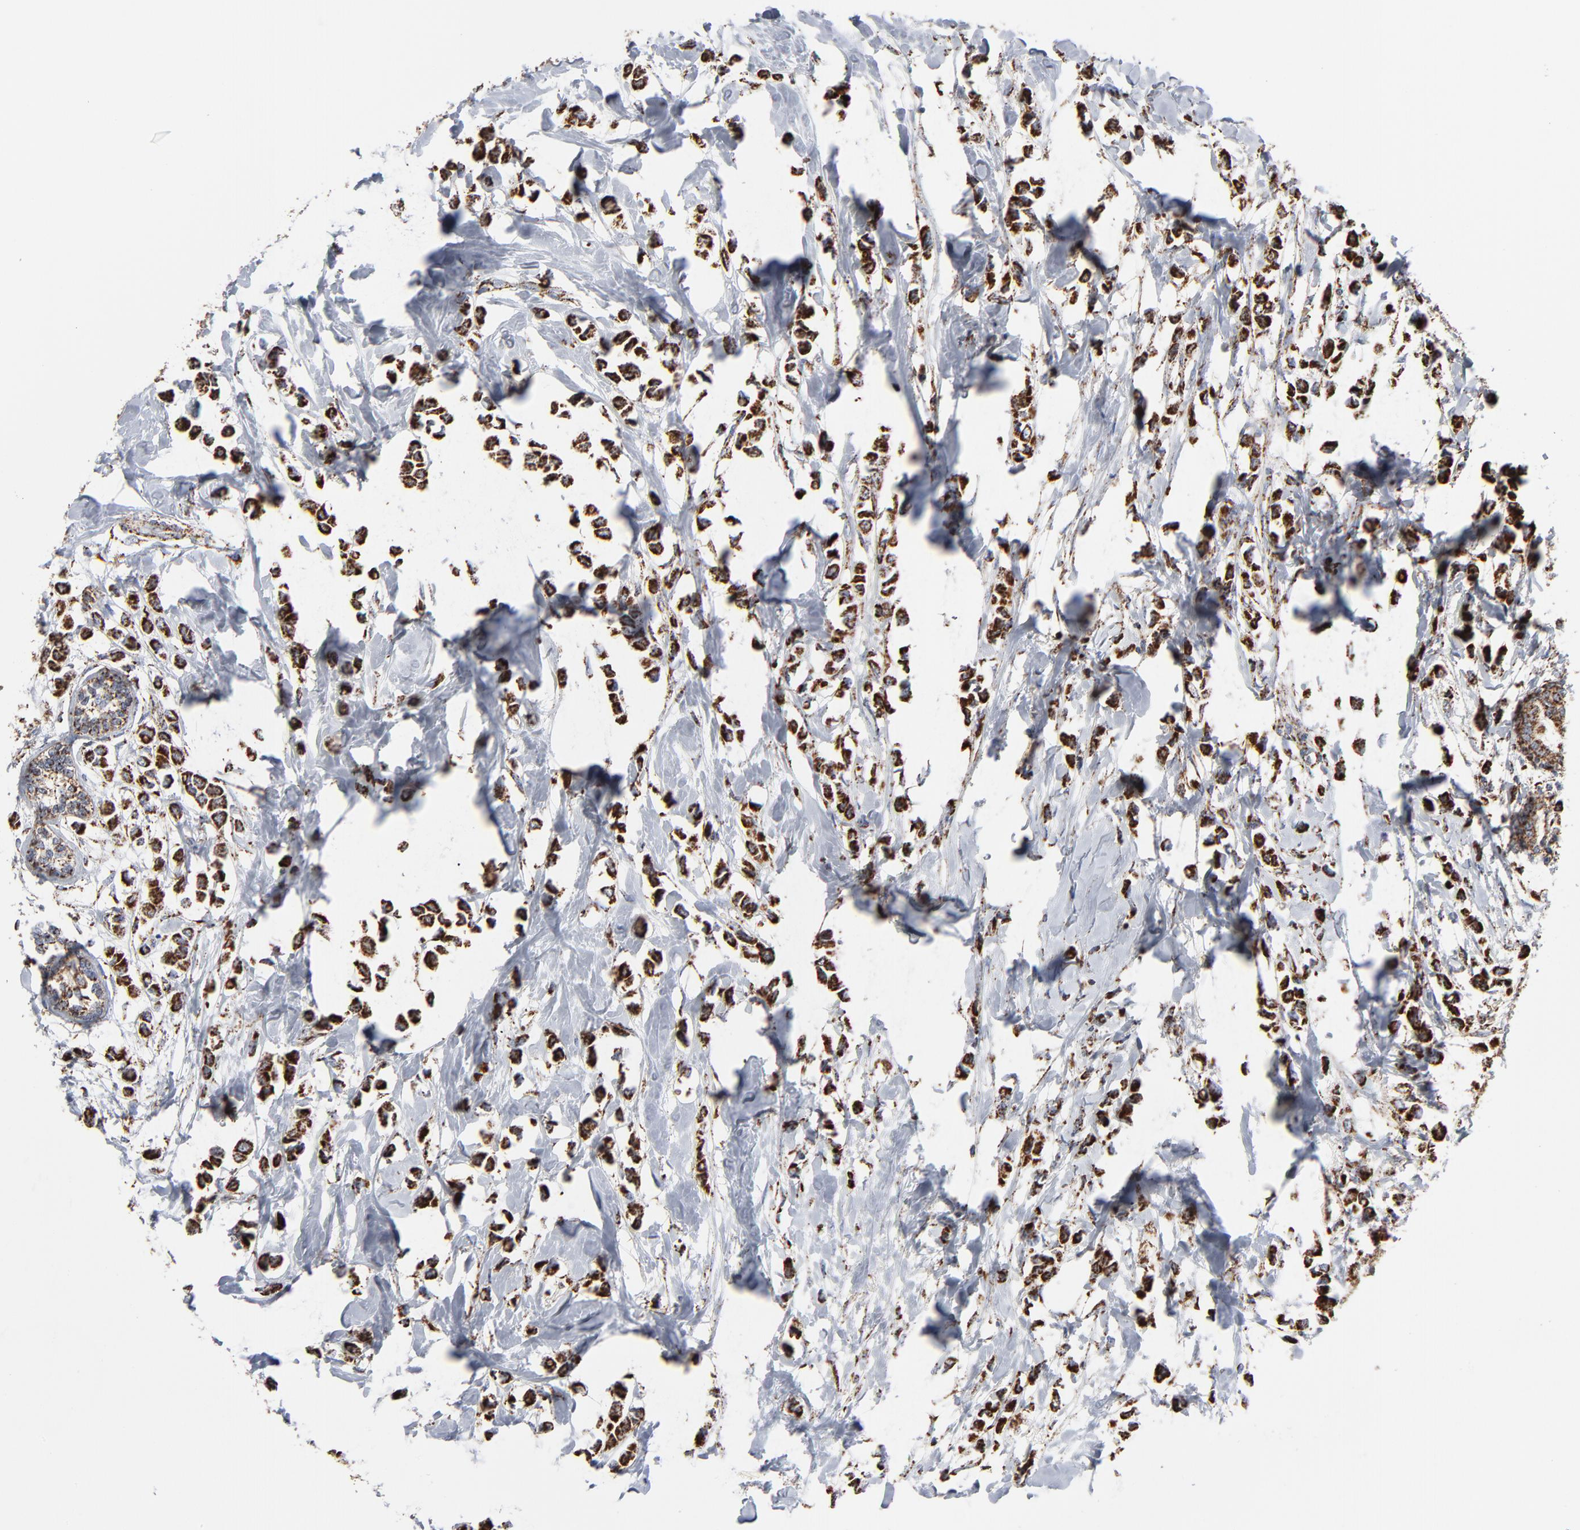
{"staining": {"intensity": "strong", "quantity": ">75%", "location": "cytoplasmic/membranous"}, "tissue": "breast cancer", "cell_type": "Tumor cells", "image_type": "cancer", "snomed": [{"axis": "morphology", "description": "Lobular carcinoma"}, {"axis": "topography", "description": "Breast"}], "caption": "The photomicrograph demonstrates staining of breast lobular carcinoma, revealing strong cytoplasmic/membranous protein staining (brown color) within tumor cells.", "gene": "UQCRC1", "patient": {"sex": "female", "age": 51}}